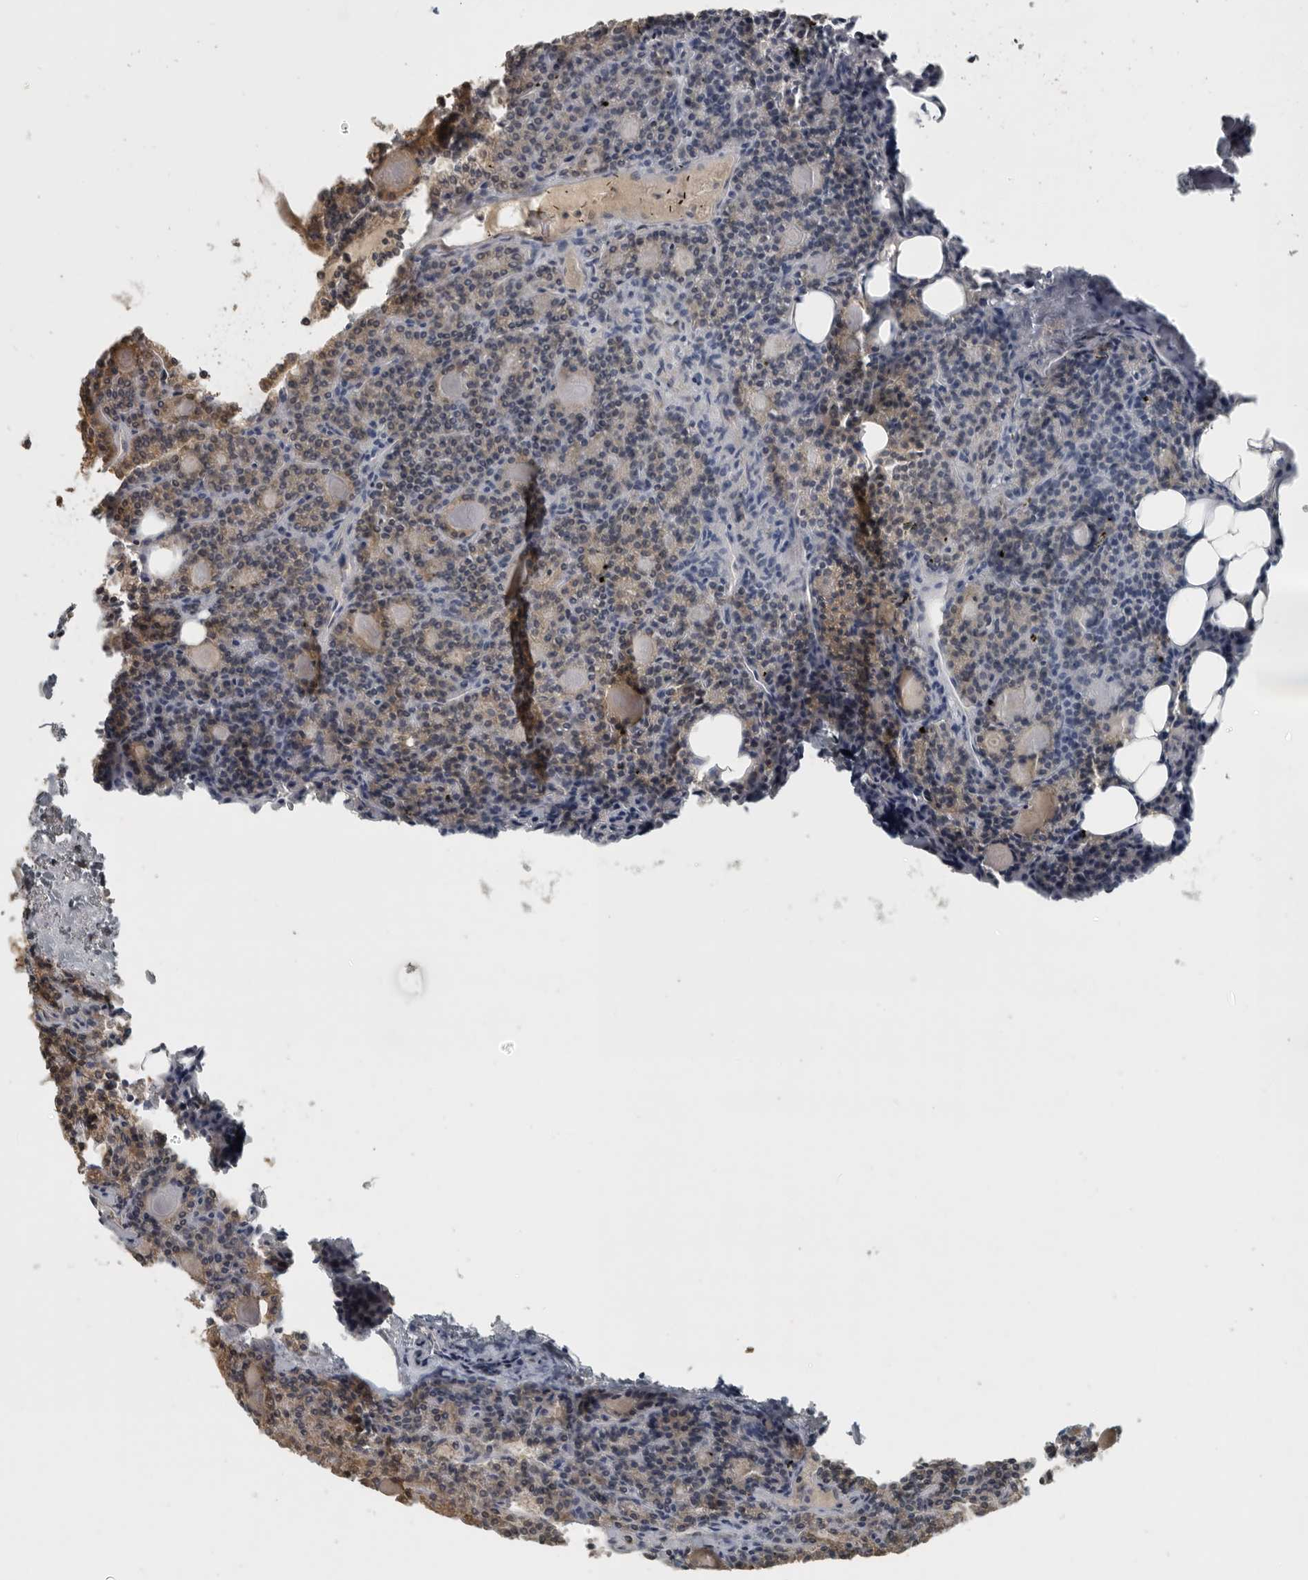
{"staining": {"intensity": "moderate", "quantity": ">75%", "location": "cytoplasmic/membranous"}, "tissue": "parathyroid gland", "cell_type": "Glandular cells", "image_type": "normal", "snomed": [{"axis": "morphology", "description": "Normal tissue, NOS"}, {"axis": "morphology", "description": "Adenoma, NOS"}, {"axis": "topography", "description": "Parathyroid gland"}], "caption": "An immunohistochemistry (IHC) photomicrograph of normal tissue is shown. Protein staining in brown shows moderate cytoplasmic/membranous positivity in parathyroid gland within glandular cells.", "gene": "AFAP1", "patient": {"sex": "female", "age": 57}}